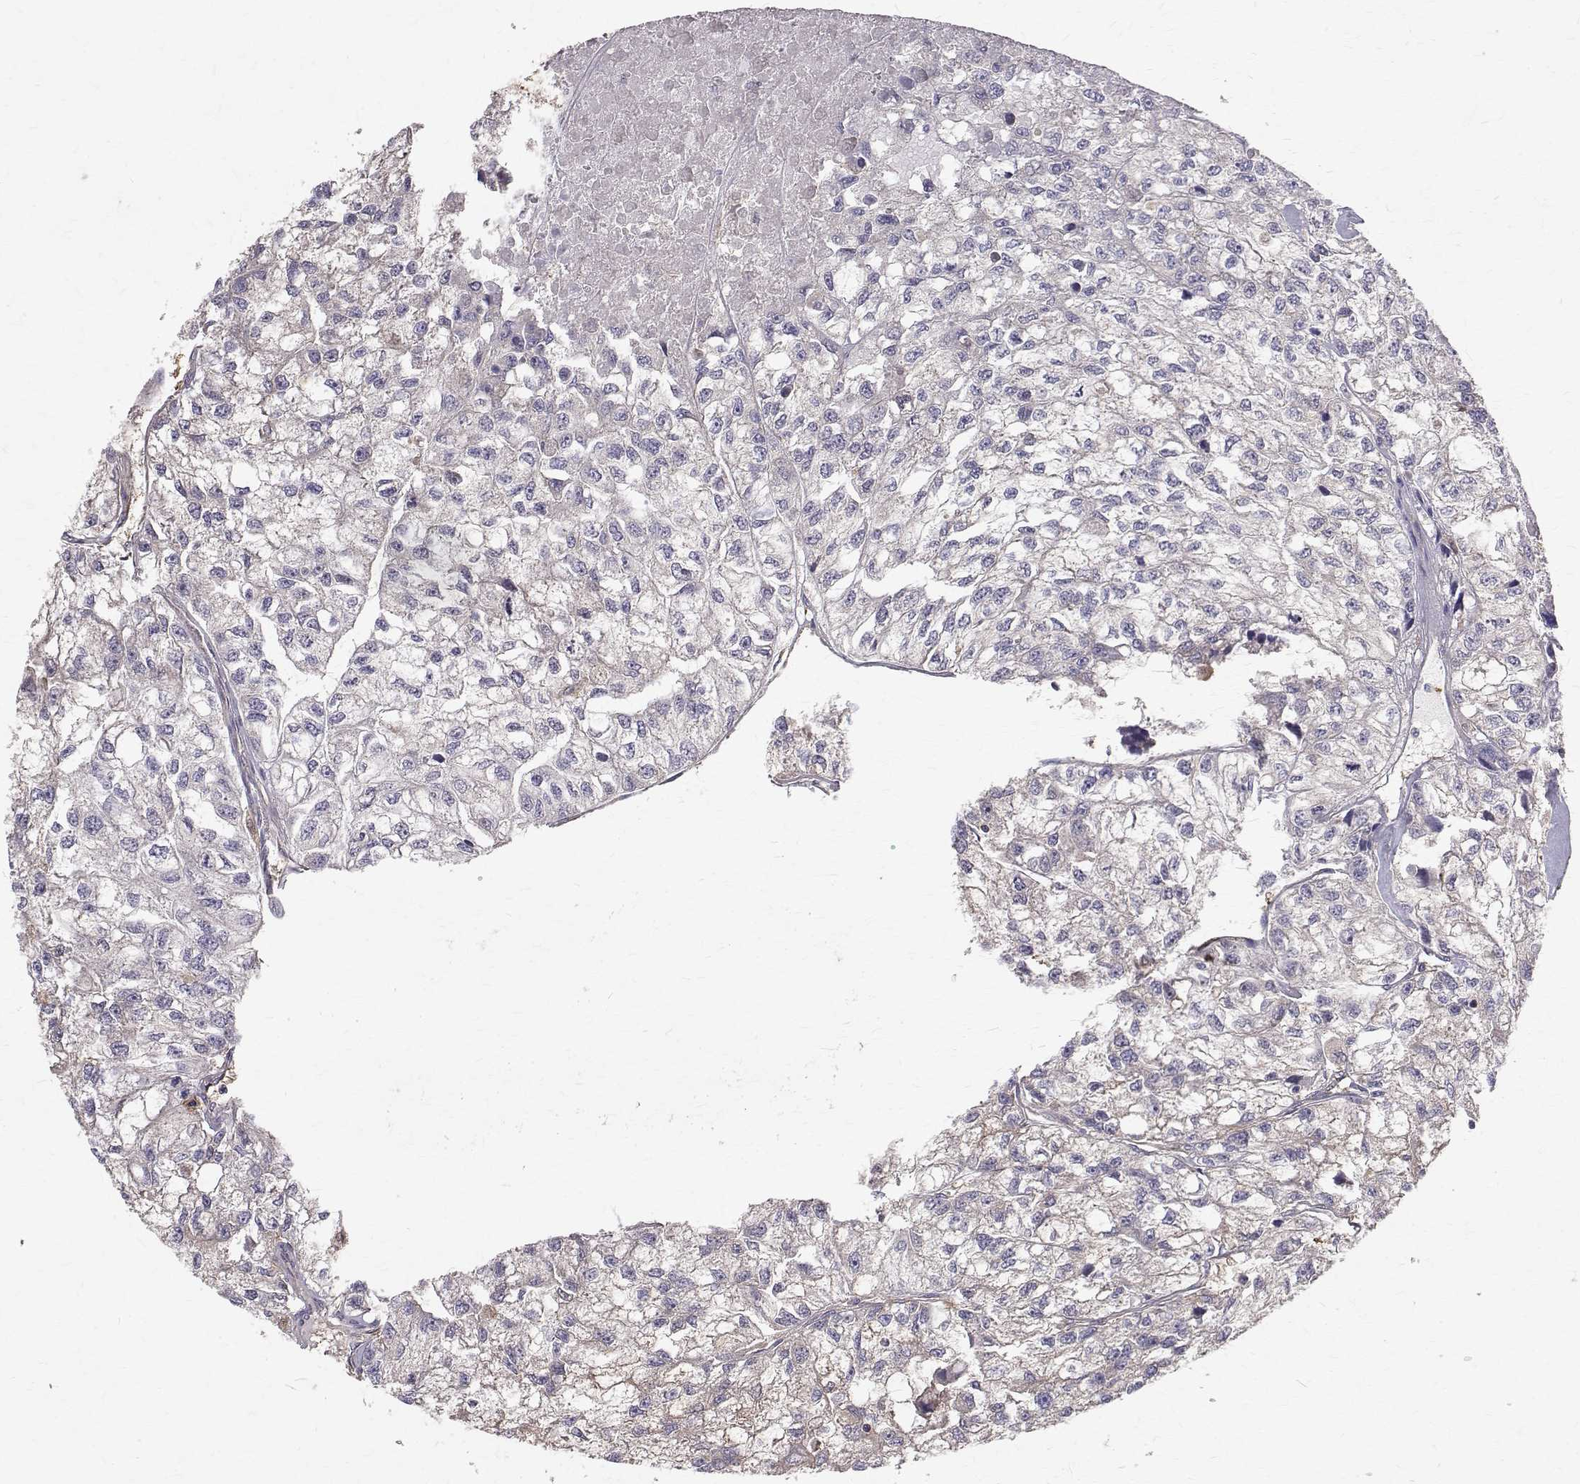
{"staining": {"intensity": "negative", "quantity": "none", "location": "none"}, "tissue": "renal cancer", "cell_type": "Tumor cells", "image_type": "cancer", "snomed": [{"axis": "morphology", "description": "Adenocarcinoma, NOS"}, {"axis": "topography", "description": "Kidney"}], "caption": "IHC micrograph of neoplastic tissue: renal cancer (adenocarcinoma) stained with DAB reveals no significant protein expression in tumor cells. Brightfield microscopy of immunohistochemistry (IHC) stained with DAB (brown) and hematoxylin (blue), captured at high magnification.", "gene": "FARSB", "patient": {"sex": "male", "age": 56}}